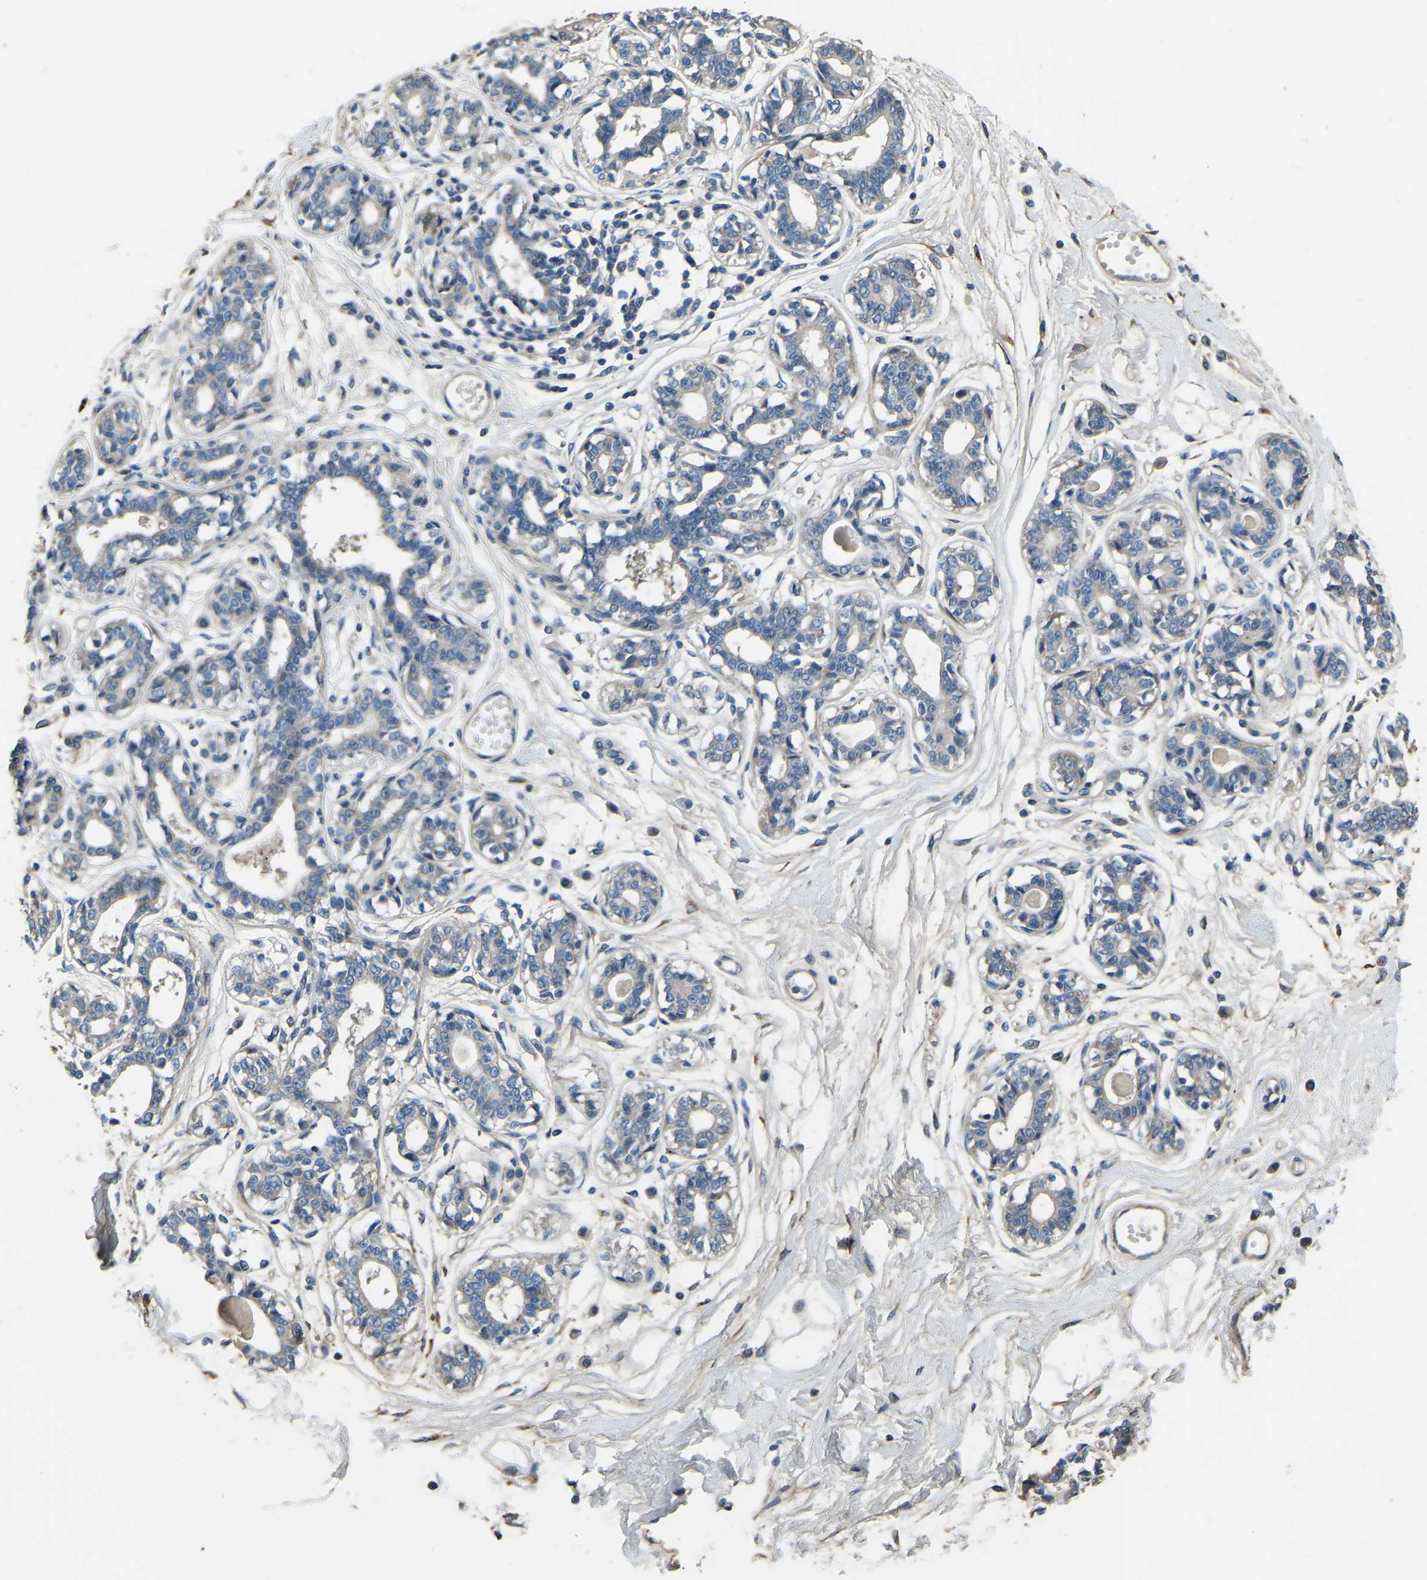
{"staining": {"intensity": "negative", "quantity": "none", "location": "none"}, "tissue": "breast", "cell_type": "Adipocytes", "image_type": "normal", "snomed": [{"axis": "morphology", "description": "Normal tissue, NOS"}, {"axis": "topography", "description": "Breast"}], "caption": "Immunohistochemistry (IHC) of unremarkable human breast demonstrates no expression in adipocytes. (Stains: DAB immunohistochemistry (IHC) with hematoxylin counter stain, Microscopy: brightfield microscopy at high magnification).", "gene": "COL3A1", "patient": {"sex": "female", "age": 45}}